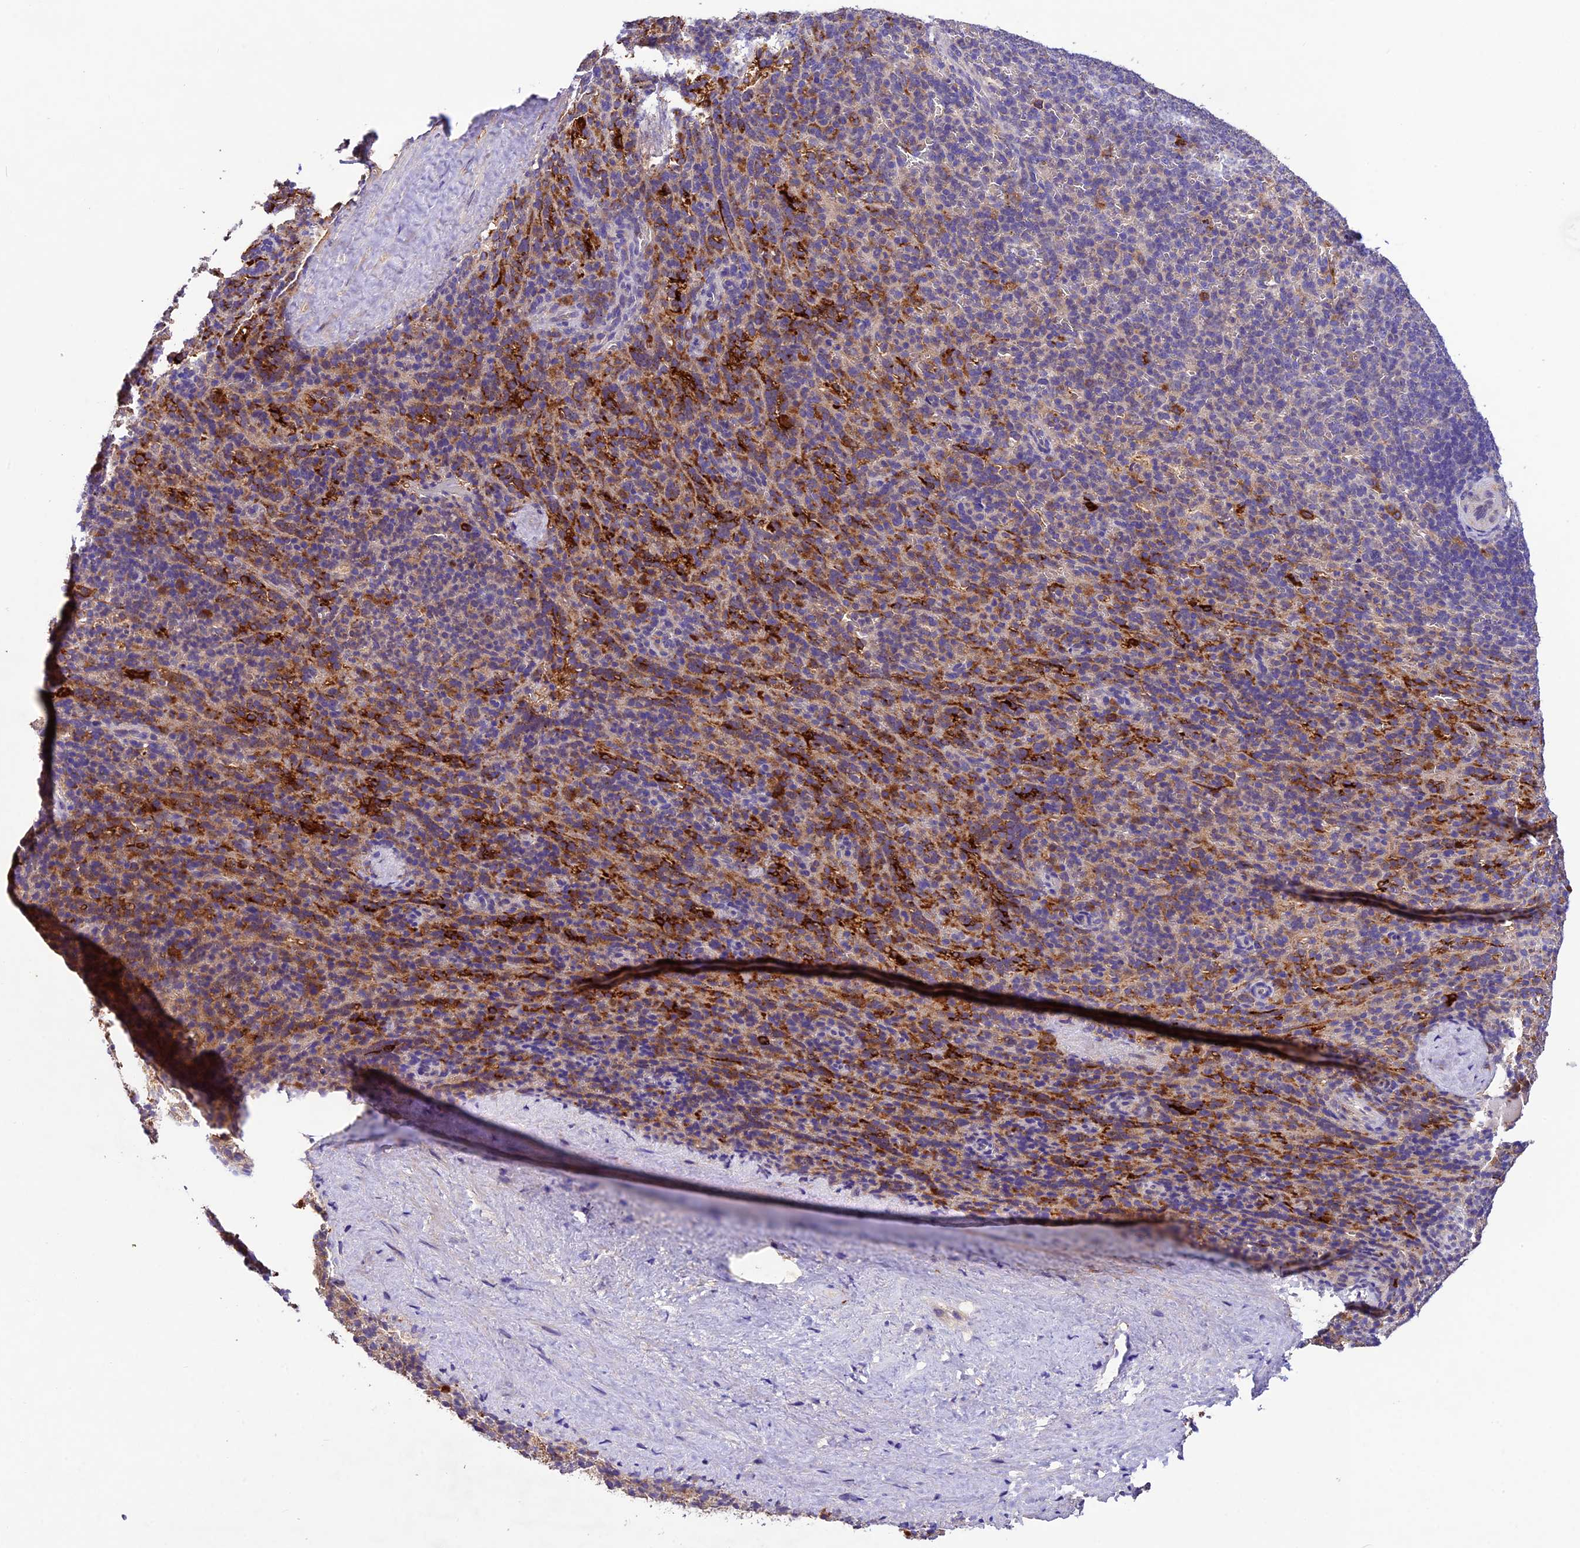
{"staining": {"intensity": "moderate", "quantity": "<25%", "location": "cytoplasmic/membranous"}, "tissue": "spleen", "cell_type": "Cells in red pulp", "image_type": "normal", "snomed": [{"axis": "morphology", "description": "Normal tissue, NOS"}, {"axis": "topography", "description": "Spleen"}], "caption": "Immunohistochemical staining of unremarkable spleen reveals <25% levels of moderate cytoplasmic/membranous protein staining in approximately <25% of cells in red pulp.", "gene": "CILP2", "patient": {"sex": "female", "age": 21}}